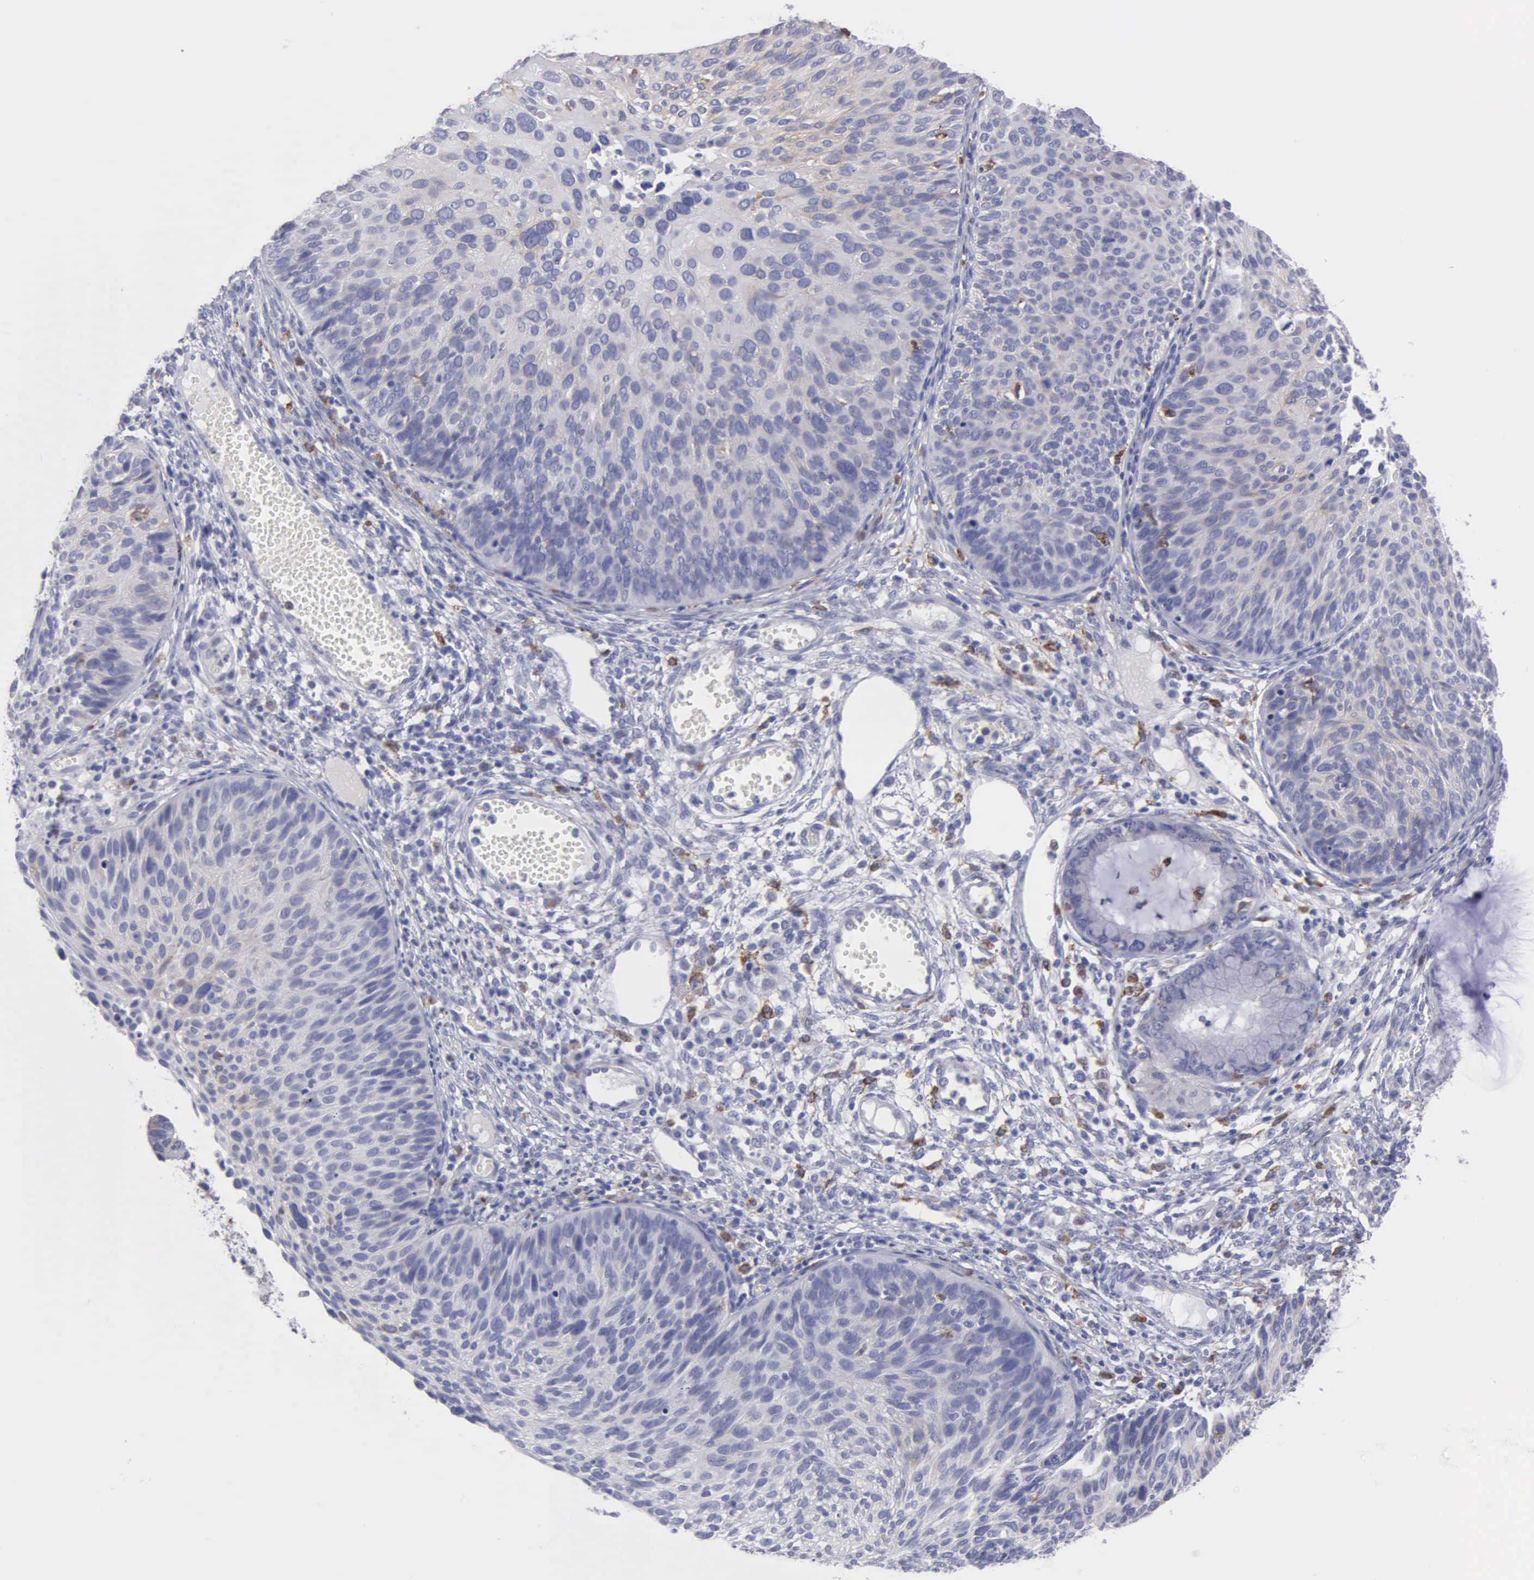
{"staining": {"intensity": "negative", "quantity": "none", "location": "none"}, "tissue": "cervical cancer", "cell_type": "Tumor cells", "image_type": "cancer", "snomed": [{"axis": "morphology", "description": "Squamous cell carcinoma, NOS"}, {"axis": "topography", "description": "Cervix"}], "caption": "Tumor cells show no significant protein staining in cervical cancer (squamous cell carcinoma).", "gene": "TYRP1", "patient": {"sex": "female", "age": 36}}